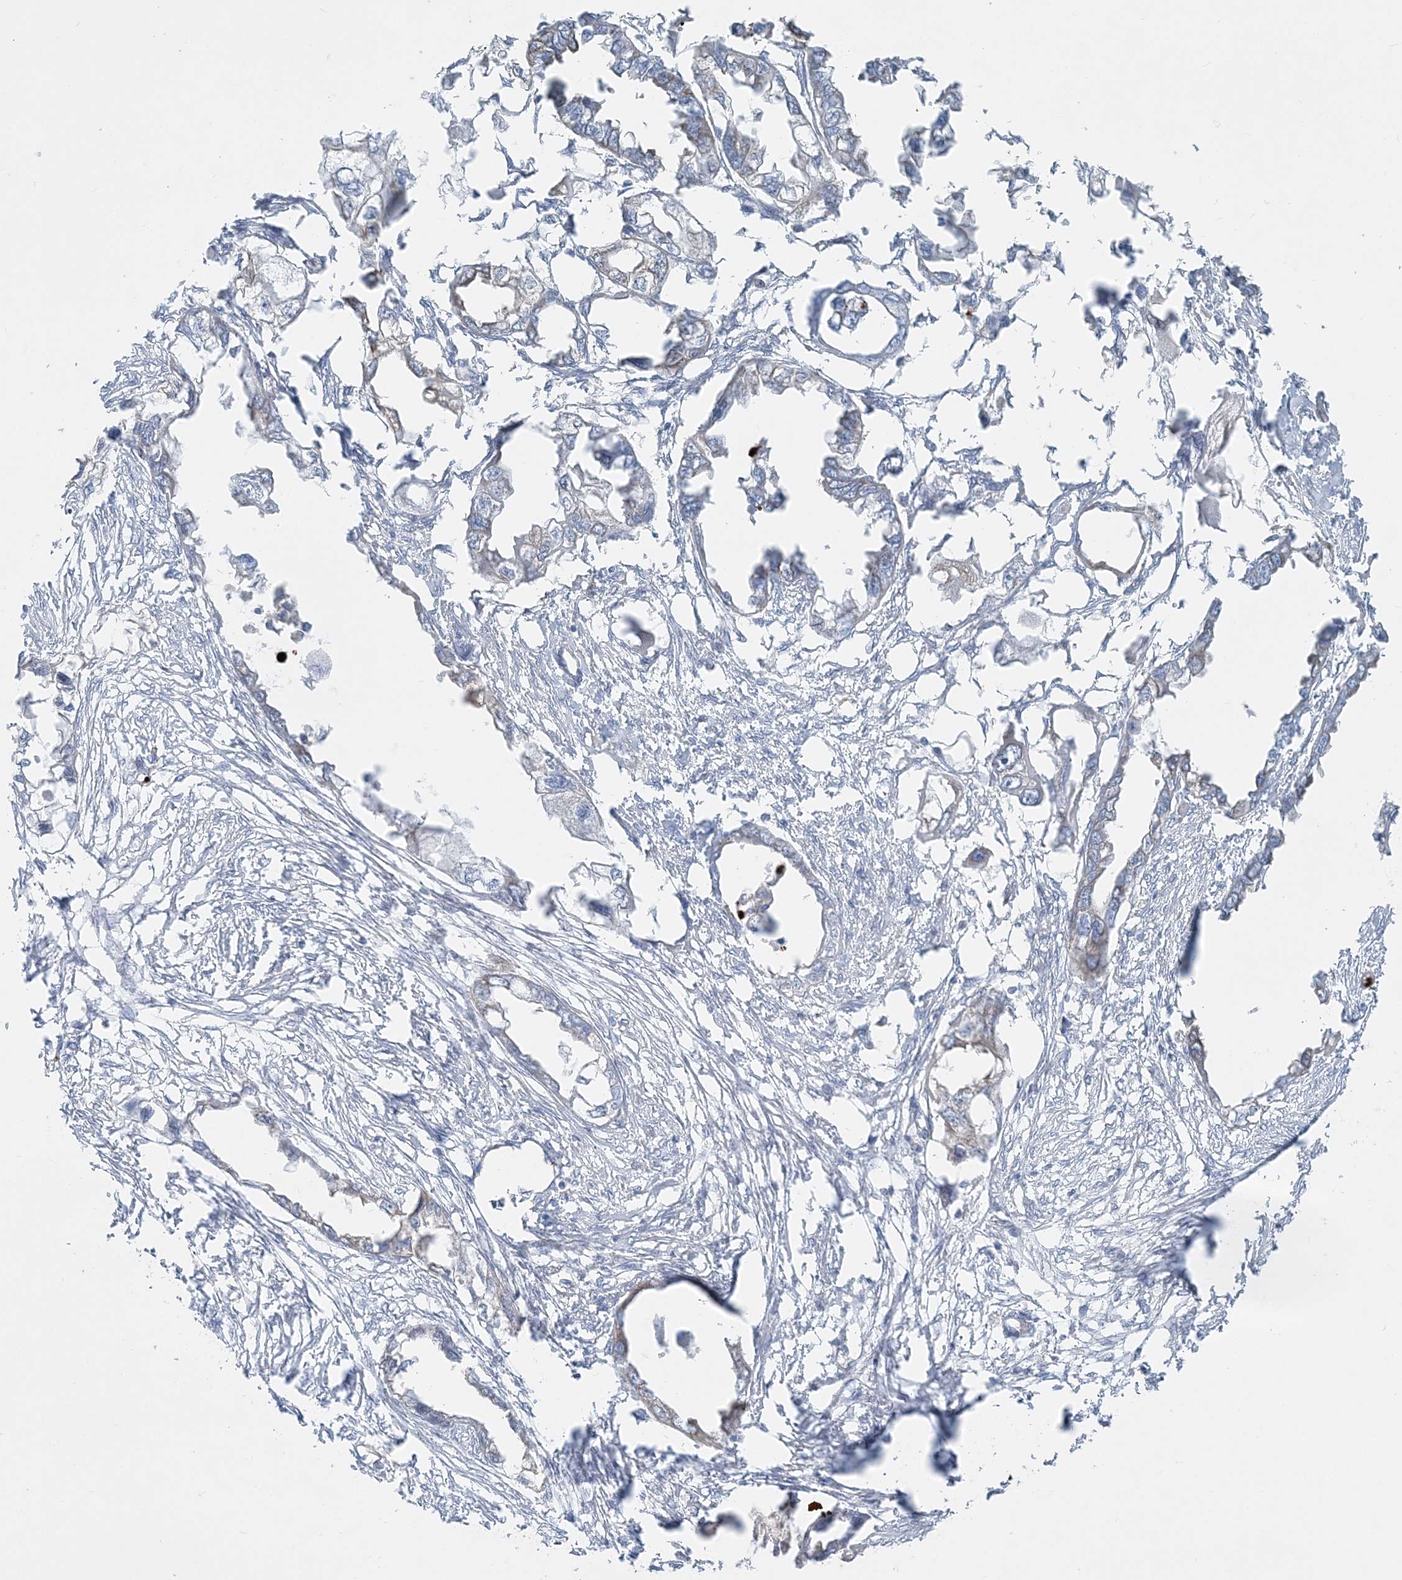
{"staining": {"intensity": "negative", "quantity": "none", "location": "none"}, "tissue": "endometrial cancer", "cell_type": "Tumor cells", "image_type": "cancer", "snomed": [{"axis": "morphology", "description": "Adenocarcinoma, NOS"}, {"axis": "morphology", "description": "Adenocarcinoma, metastatic, NOS"}, {"axis": "topography", "description": "Adipose tissue"}, {"axis": "topography", "description": "Endometrium"}], "caption": "An image of human endometrial cancer is negative for staining in tumor cells.", "gene": "CCNJ", "patient": {"sex": "female", "age": 67}}